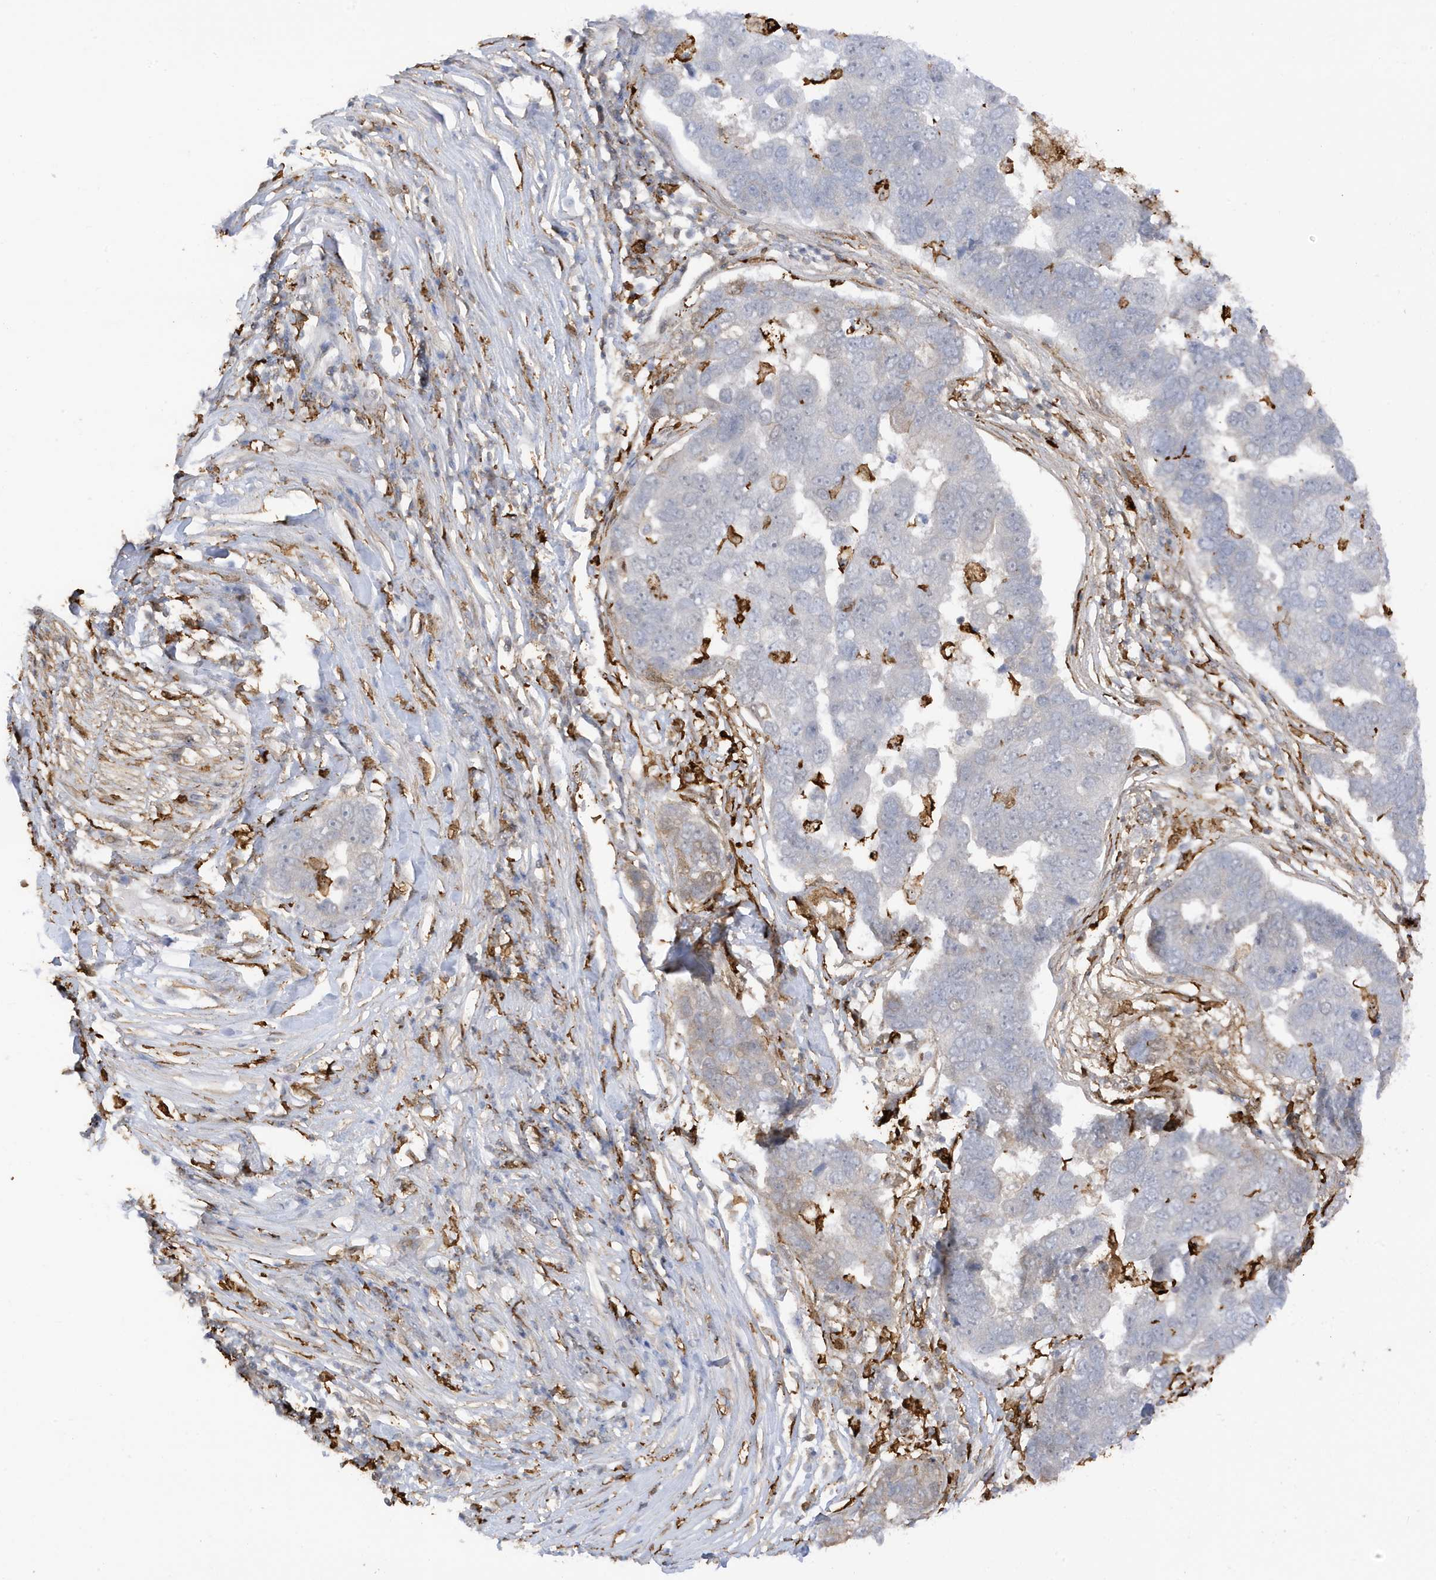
{"staining": {"intensity": "negative", "quantity": "none", "location": "none"}, "tissue": "pancreatic cancer", "cell_type": "Tumor cells", "image_type": "cancer", "snomed": [{"axis": "morphology", "description": "Adenocarcinoma, NOS"}, {"axis": "topography", "description": "Pancreas"}], "caption": "The IHC histopathology image has no significant positivity in tumor cells of pancreatic adenocarcinoma tissue.", "gene": "PHACTR2", "patient": {"sex": "female", "age": 61}}